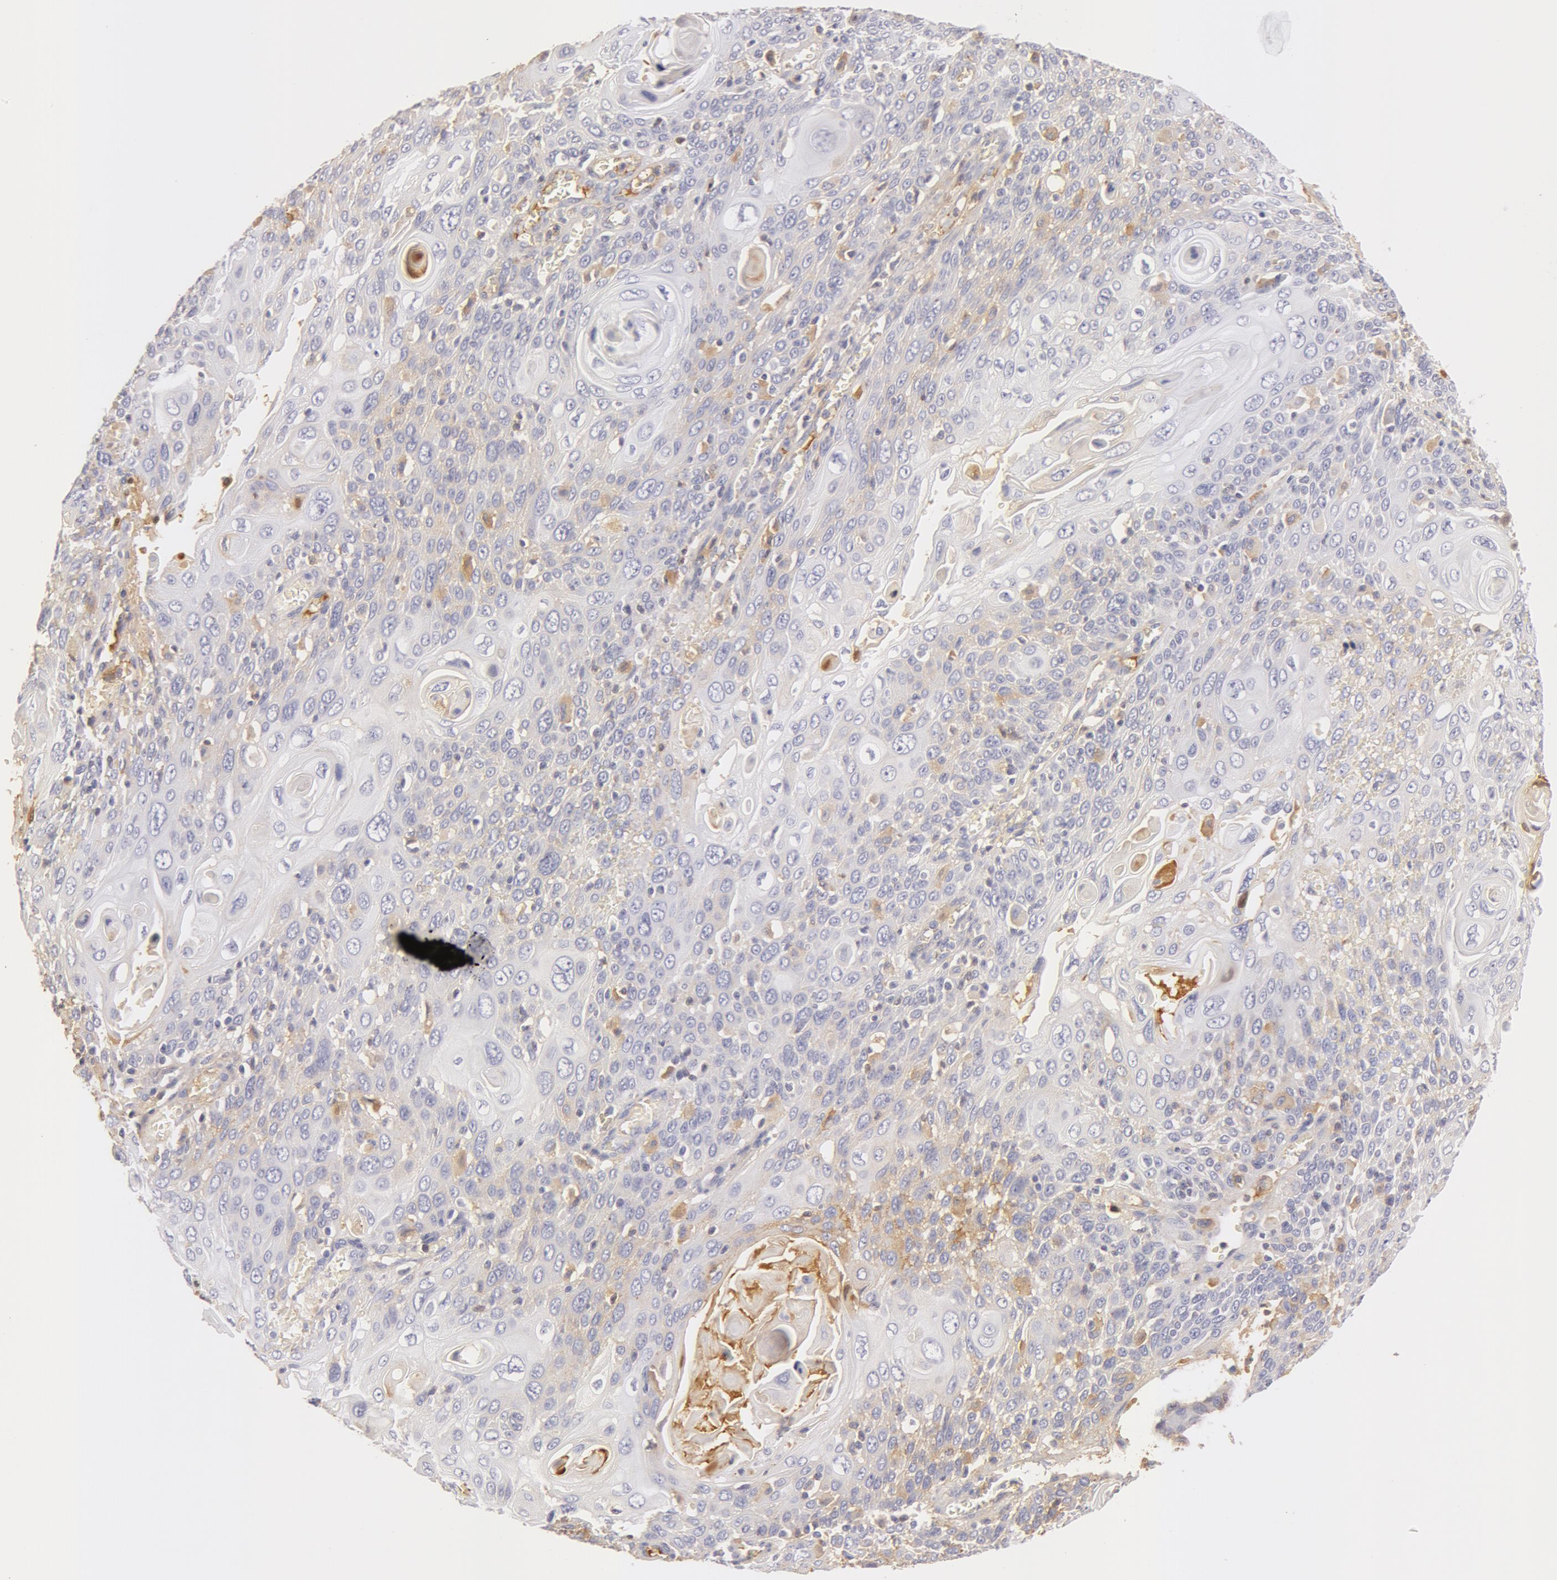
{"staining": {"intensity": "weak", "quantity": "<25%", "location": "cytoplasmic/membranous"}, "tissue": "cervical cancer", "cell_type": "Tumor cells", "image_type": "cancer", "snomed": [{"axis": "morphology", "description": "Squamous cell carcinoma, NOS"}, {"axis": "topography", "description": "Cervix"}], "caption": "Immunohistochemistry photomicrograph of neoplastic tissue: human cervical cancer (squamous cell carcinoma) stained with DAB exhibits no significant protein expression in tumor cells.", "gene": "GC", "patient": {"sex": "female", "age": 54}}